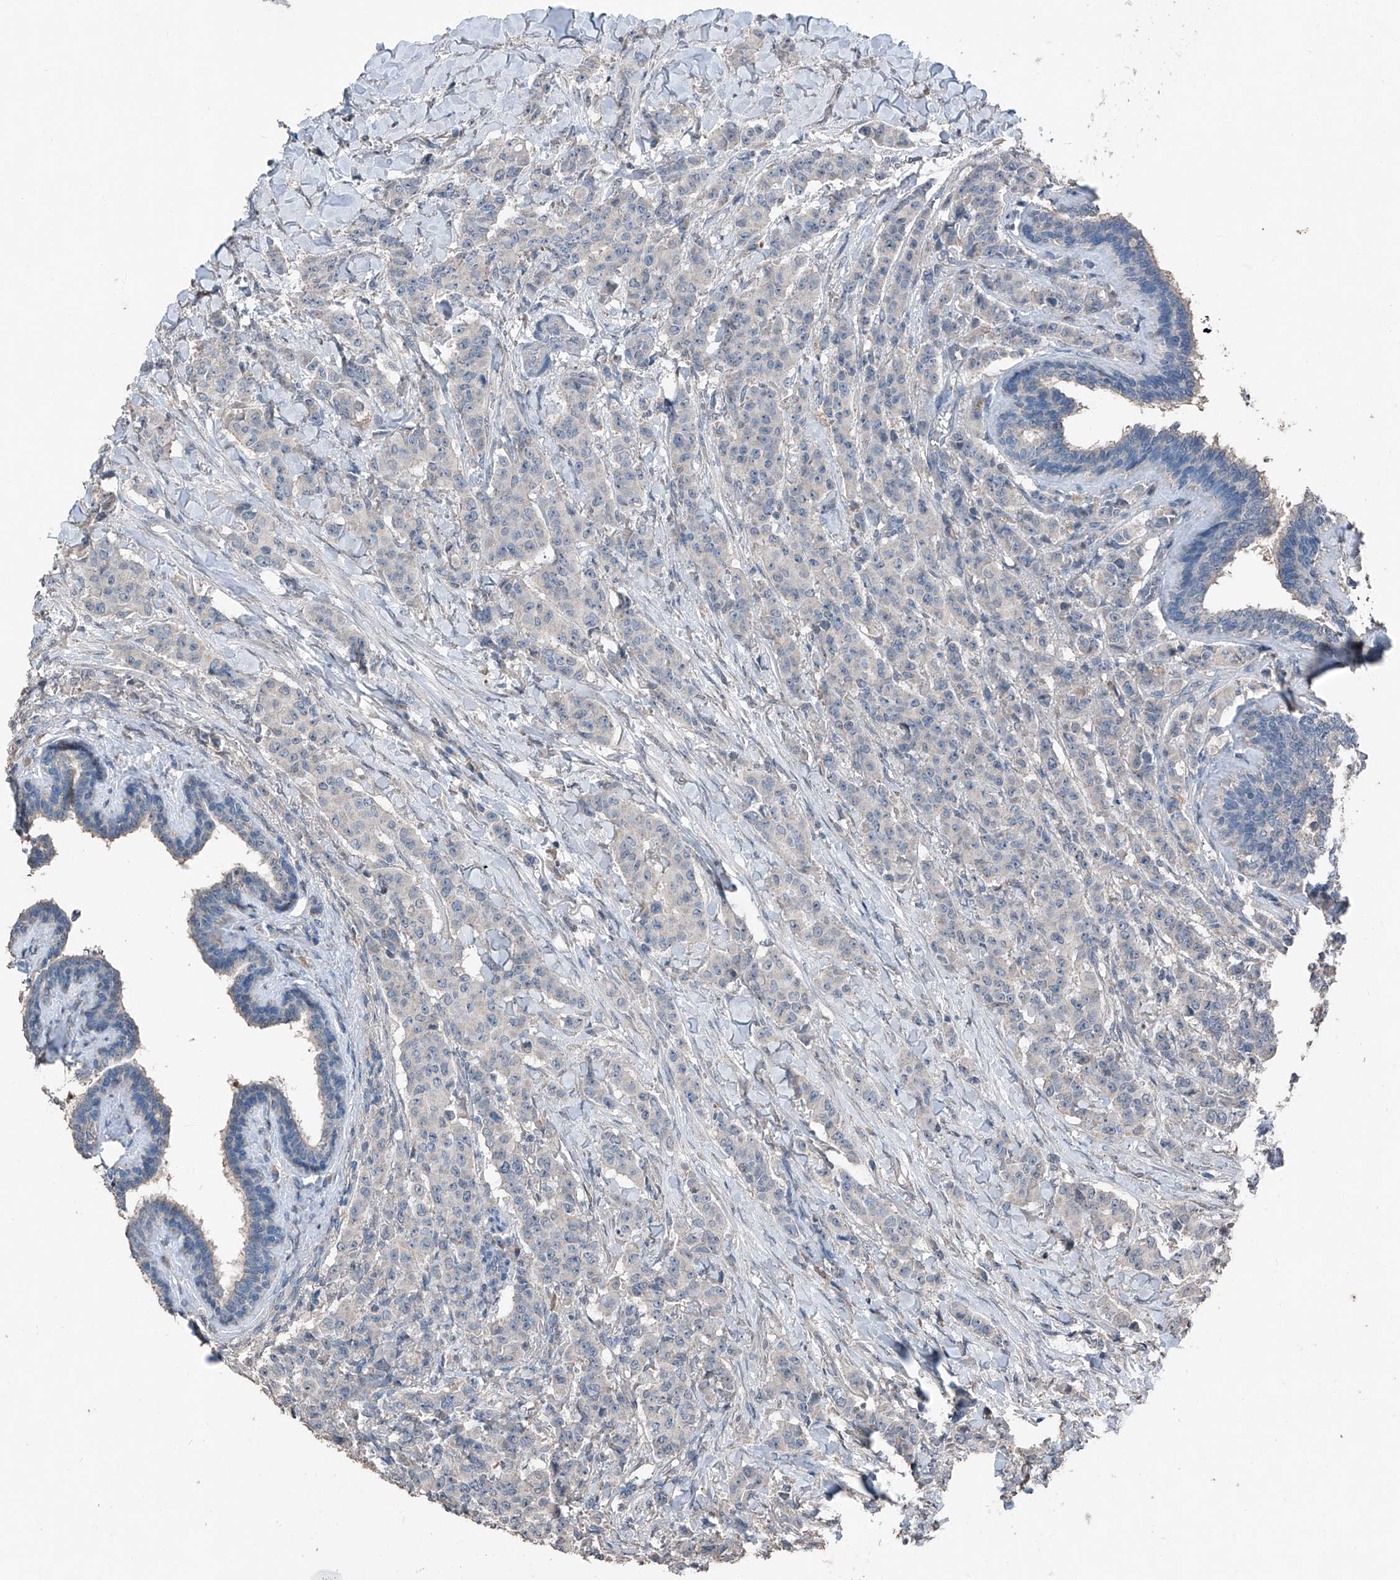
{"staining": {"intensity": "negative", "quantity": "none", "location": "none"}, "tissue": "breast cancer", "cell_type": "Tumor cells", "image_type": "cancer", "snomed": [{"axis": "morphology", "description": "Duct carcinoma"}, {"axis": "topography", "description": "Breast"}], "caption": "High magnification brightfield microscopy of breast invasive ductal carcinoma stained with DAB (3,3'-diaminobenzidine) (brown) and counterstained with hematoxylin (blue): tumor cells show no significant staining.", "gene": "MAMLD1", "patient": {"sex": "female", "age": 40}}